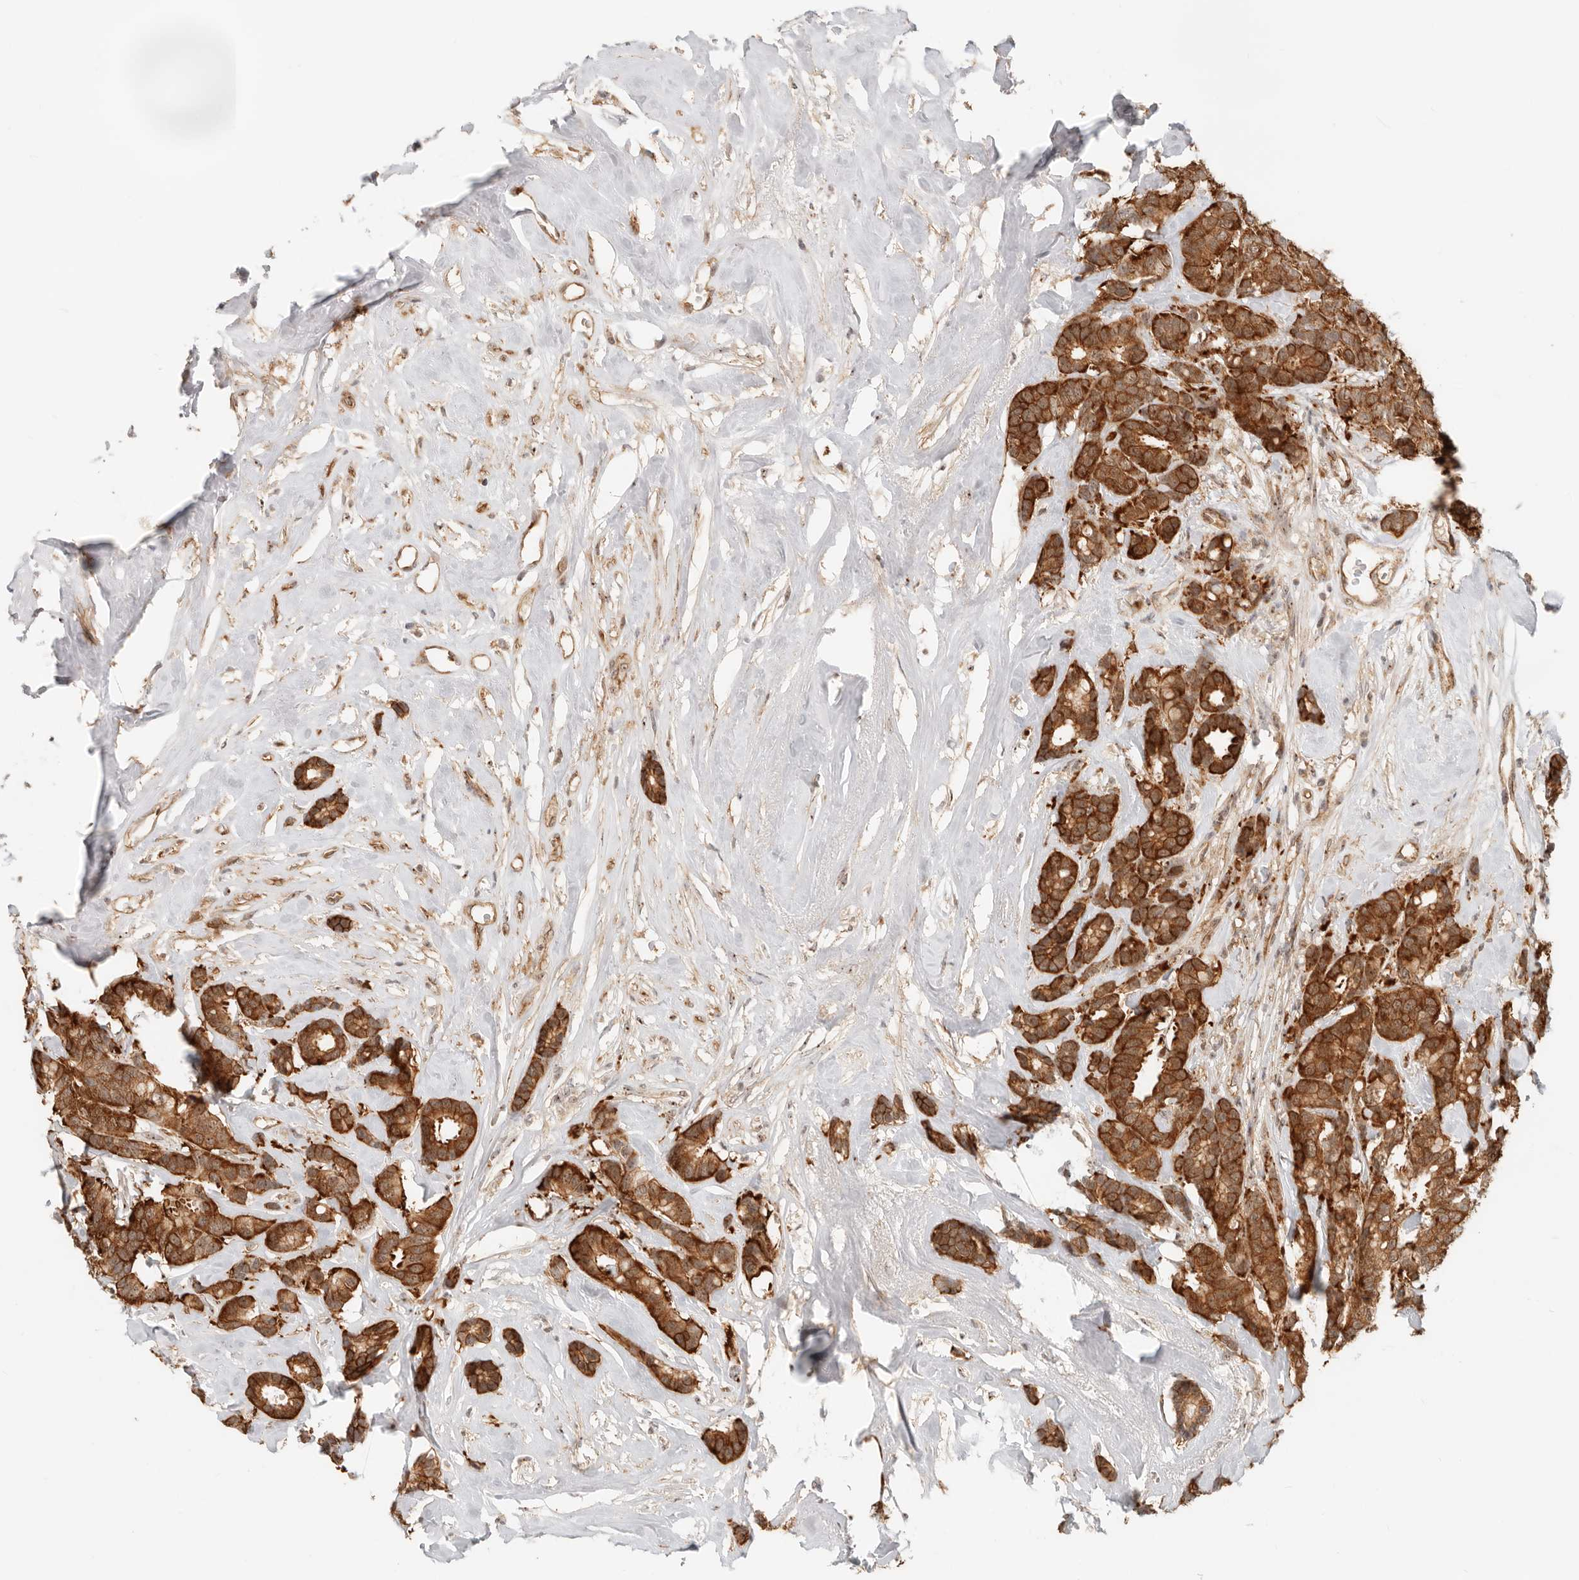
{"staining": {"intensity": "moderate", "quantity": ">75%", "location": "cytoplasmic/membranous"}, "tissue": "breast cancer", "cell_type": "Tumor cells", "image_type": "cancer", "snomed": [{"axis": "morphology", "description": "Duct carcinoma"}, {"axis": "topography", "description": "Breast"}], "caption": "IHC photomicrograph of neoplastic tissue: human breast cancer (infiltrating ductal carcinoma) stained using immunohistochemistry shows medium levels of moderate protein expression localized specifically in the cytoplasmic/membranous of tumor cells, appearing as a cytoplasmic/membranous brown color.", "gene": "HEXD", "patient": {"sex": "female", "age": 87}}